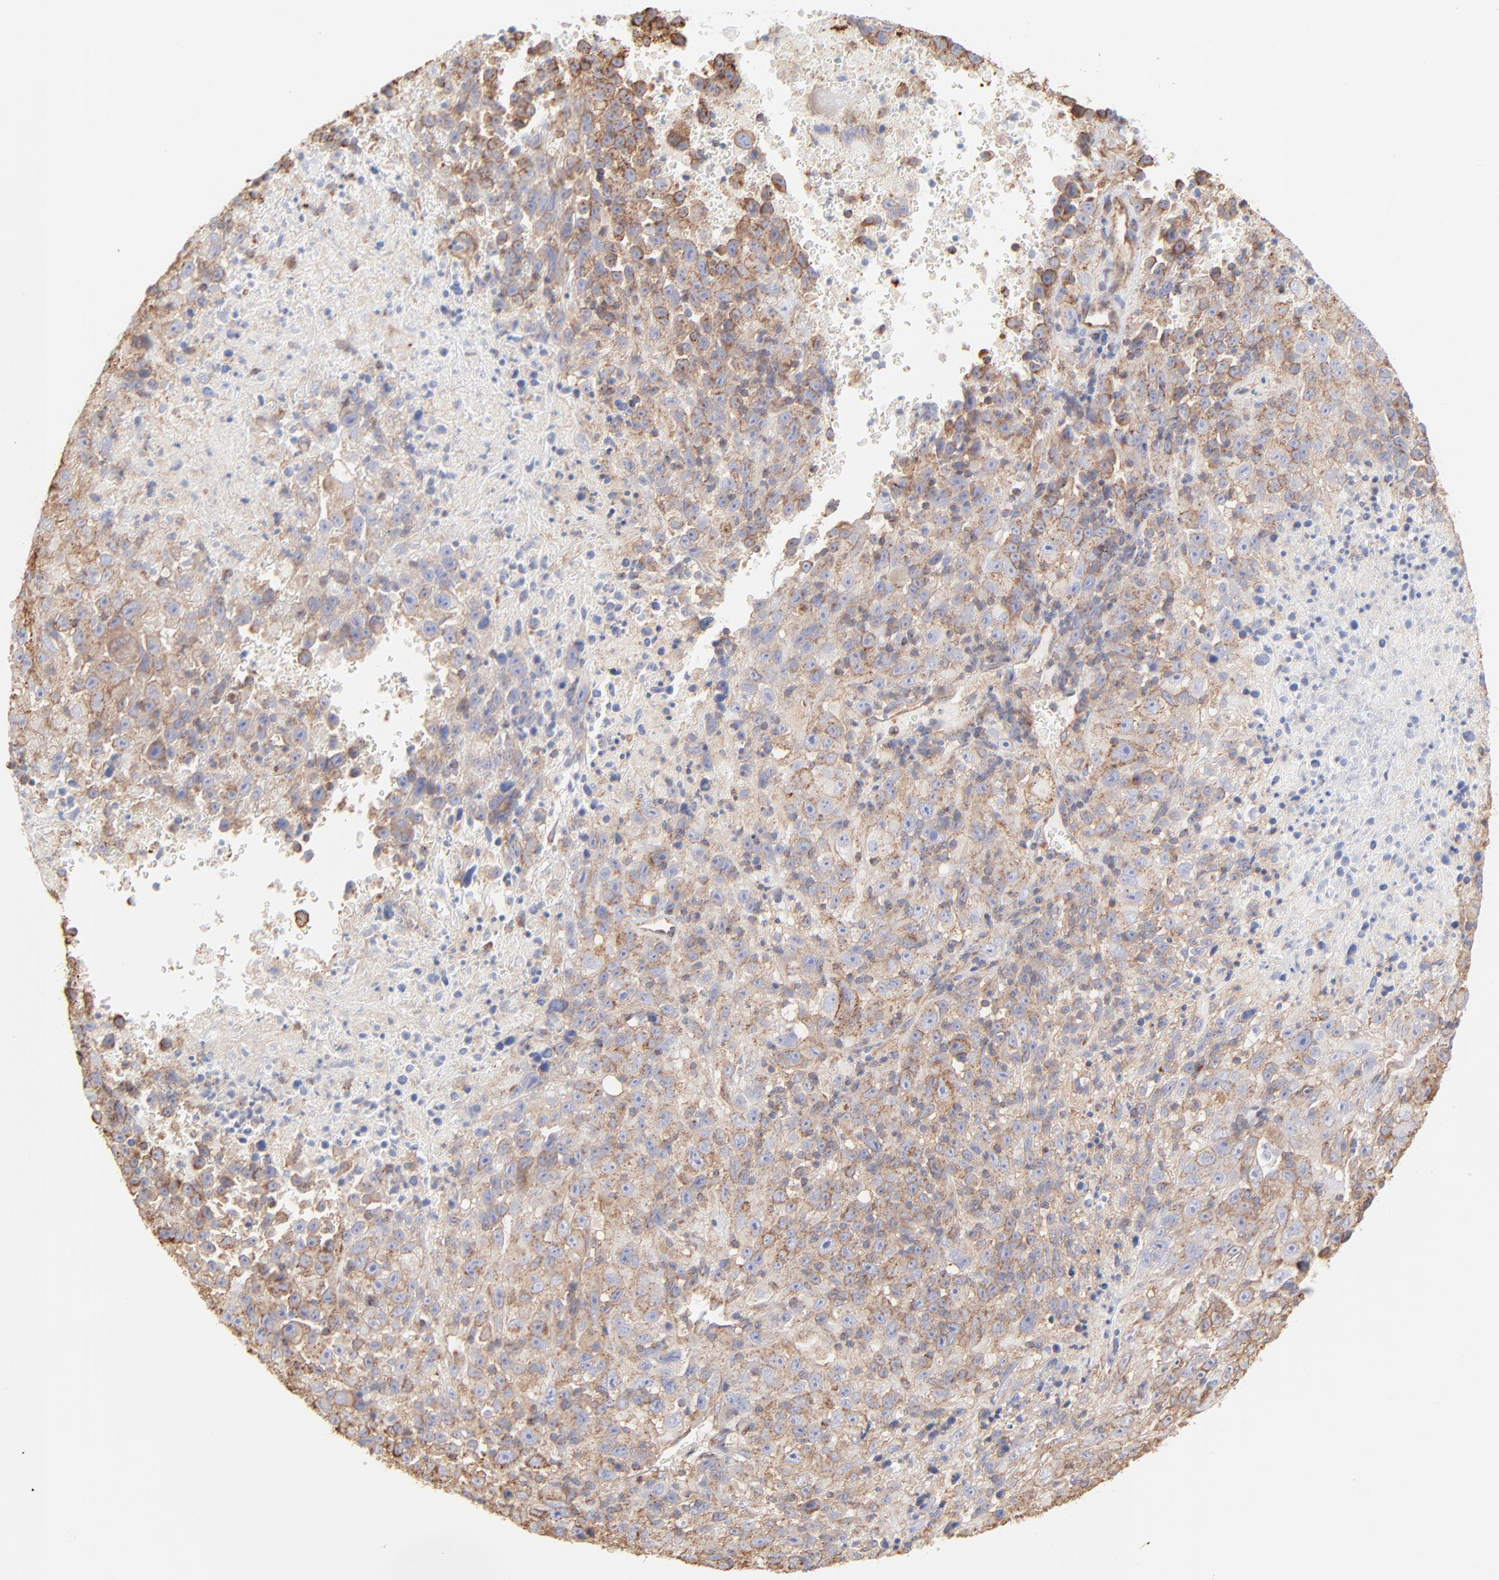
{"staining": {"intensity": "moderate", "quantity": ">75%", "location": "cytoplasmic/membranous"}, "tissue": "melanoma", "cell_type": "Tumor cells", "image_type": "cancer", "snomed": [{"axis": "morphology", "description": "Malignant melanoma, Metastatic site"}, {"axis": "topography", "description": "Cerebral cortex"}], "caption": "Human melanoma stained with a protein marker shows moderate staining in tumor cells.", "gene": "CLTB", "patient": {"sex": "female", "age": 52}}